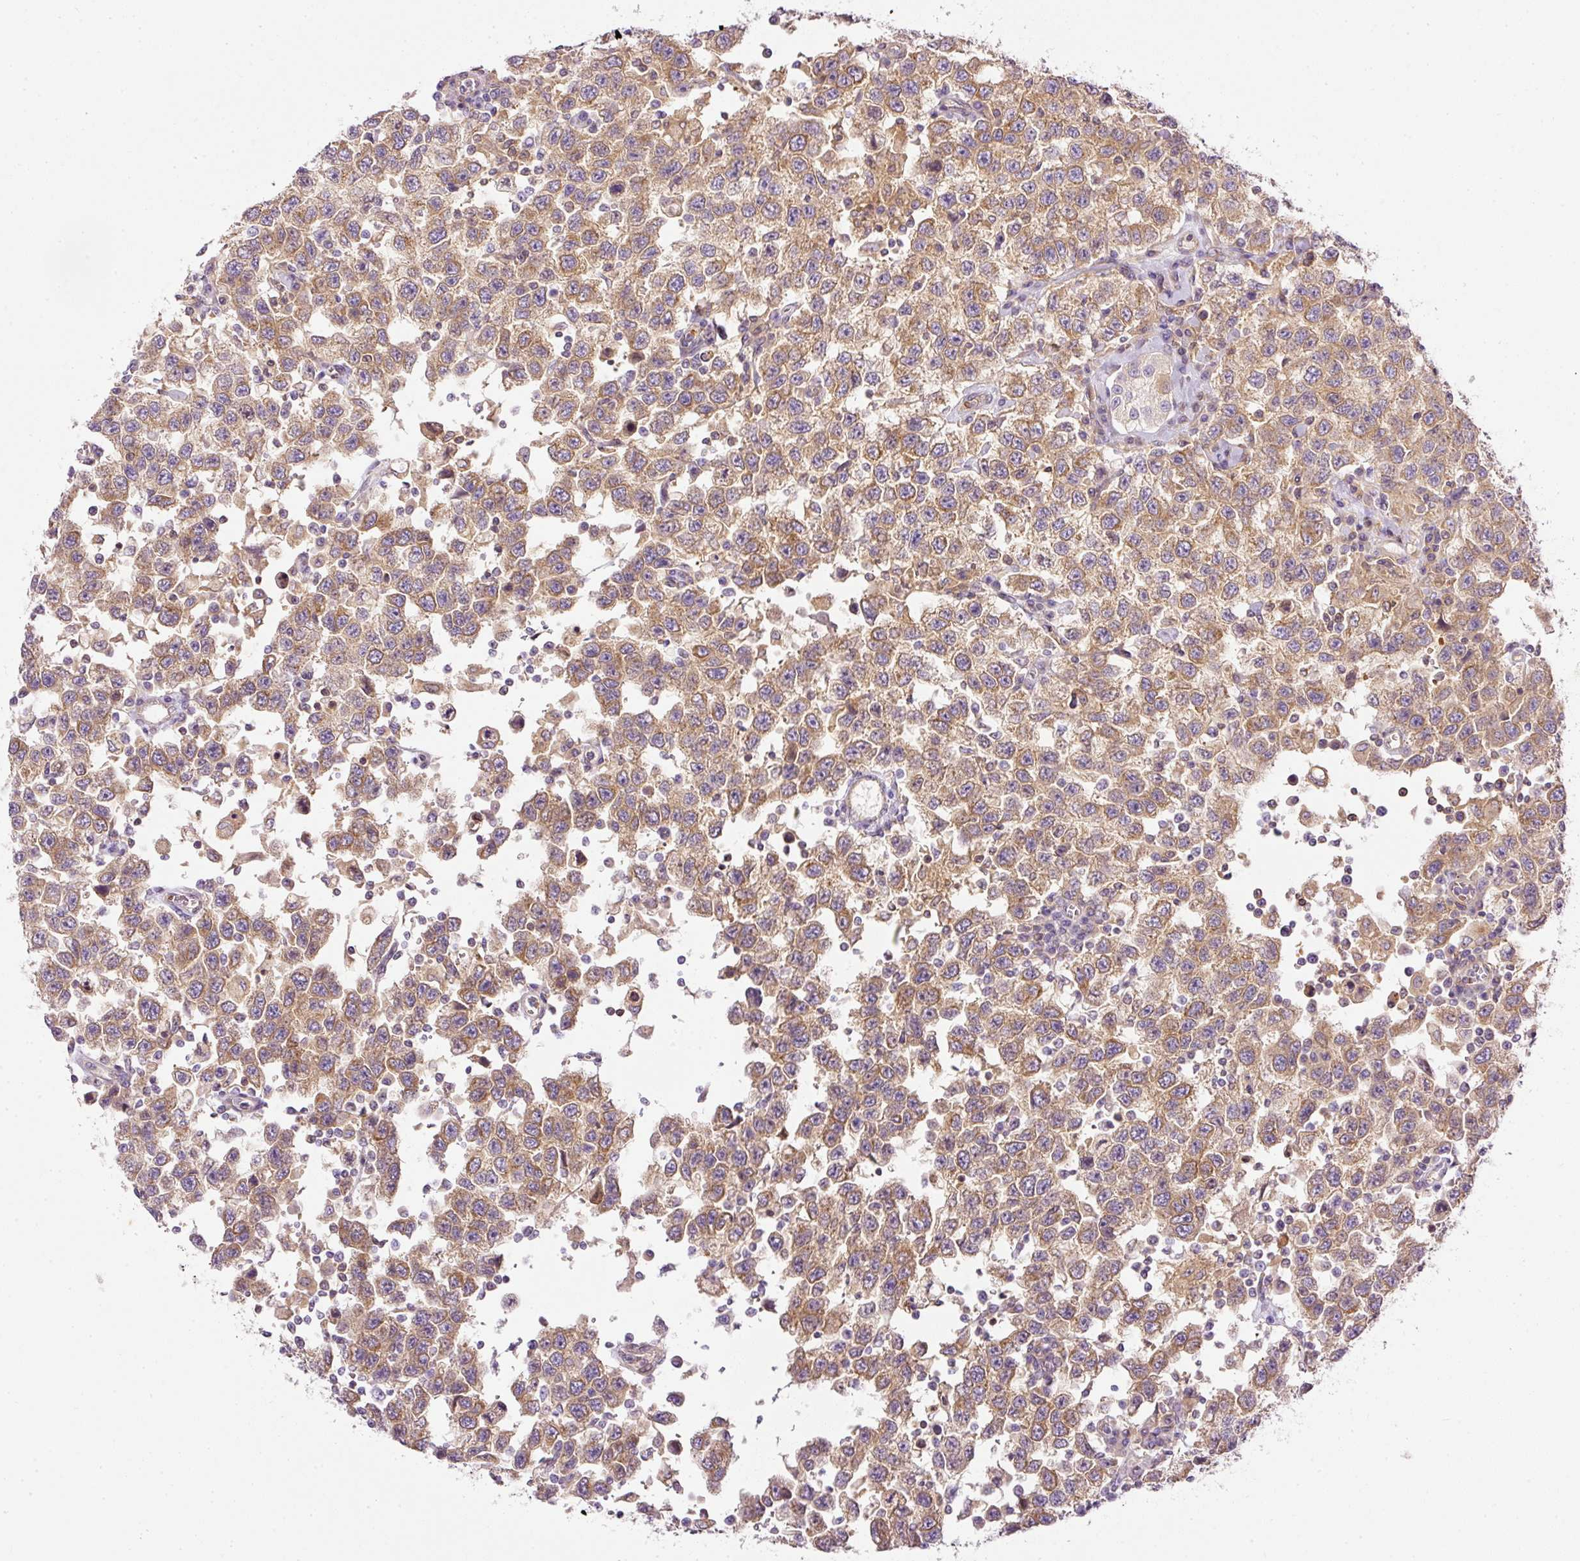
{"staining": {"intensity": "moderate", "quantity": ">75%", "location": "cytoplasmic/membranous"}, "tissue": "testis cancer", "cell_type": "Tumor cells", "image_type": "cancer", "snomed": [{"axis": "morphology", "description": "Seminoma, NOS"}, {"axis": "topography", "description": "Testis"}], "caption": "Immunohistochemistry (IHC) micrograph of neoplastic tissue: testis seminoma stained using IHC shows medium levels of moderate protein expression localized specifically in the cytoplasmic/membranous of tumor cells, appearing as a cytoplasmic/membranous brown color.", "gene": "TBC1D2B", "patient": {"sex": "male", "age": 41}}